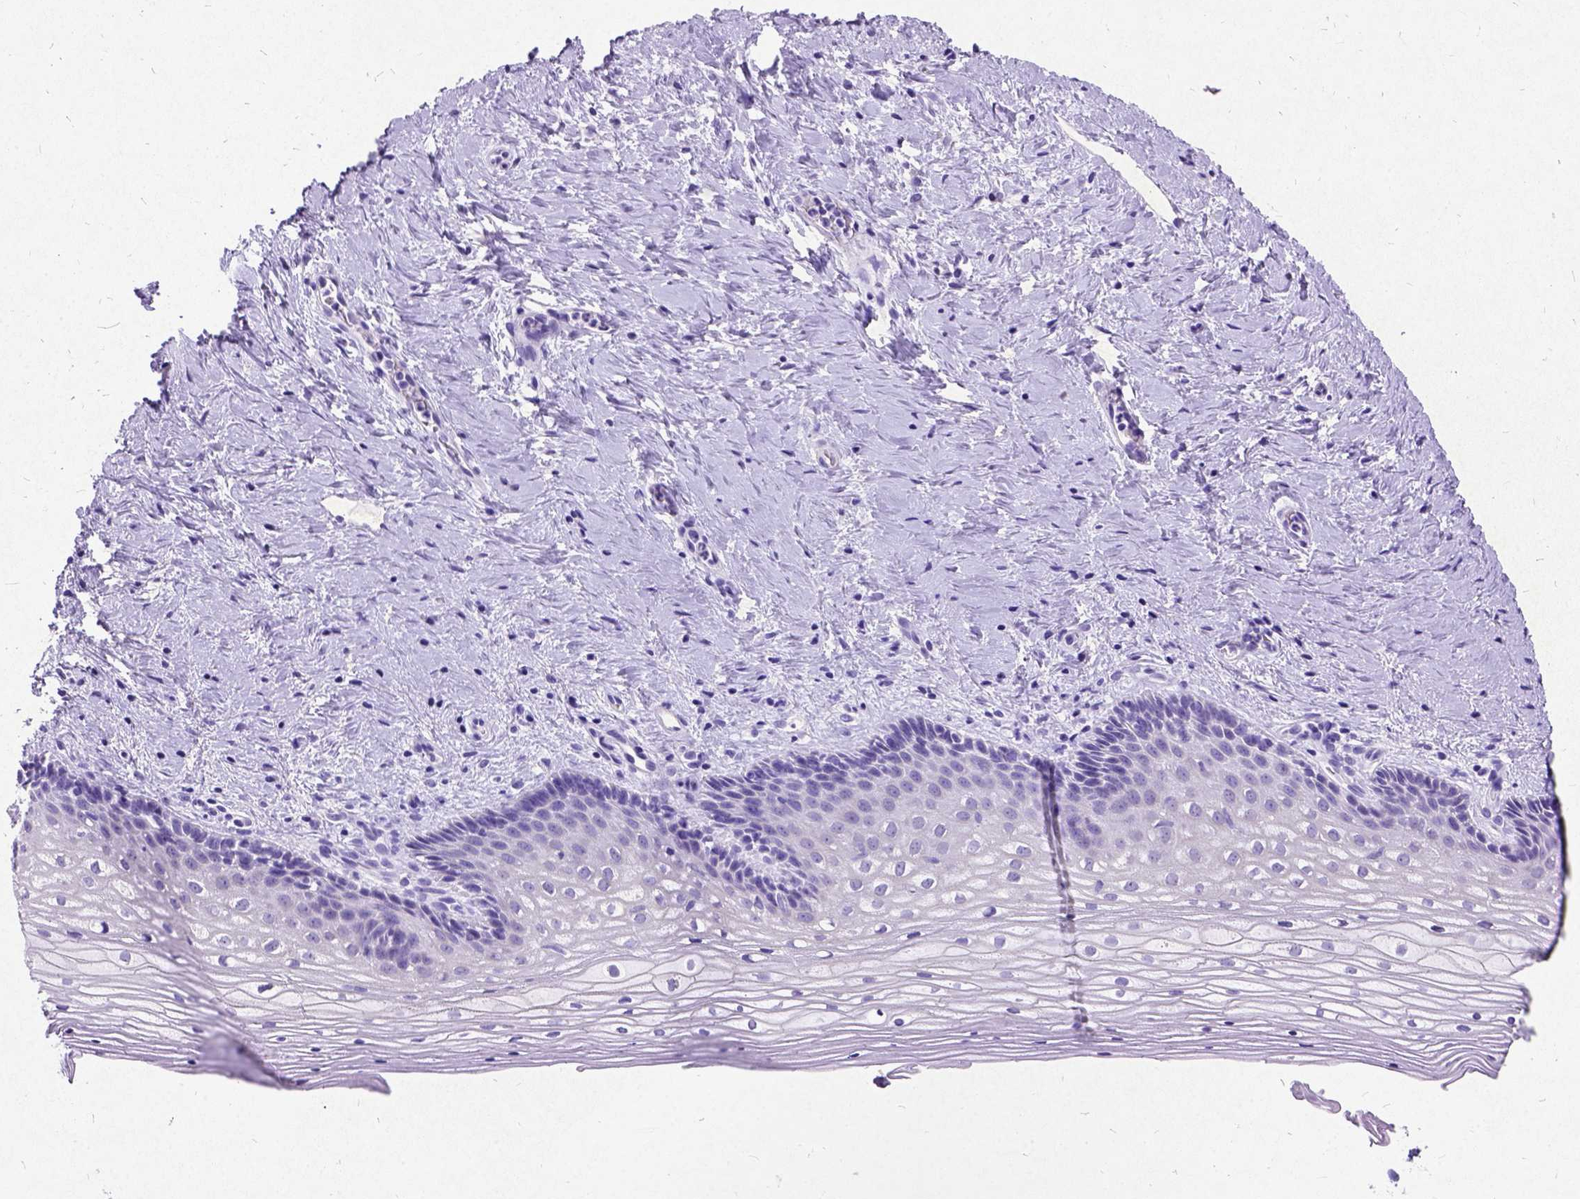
{"staining": {"intensity": "negative", "quantity": "none", "location": "none"}, "tissue": "vagina", "cell_type": "Squamous epithelial cells", "image_type": "normal", "snomed": [{"axis": "morphology", "description": "Normal tissue, NOS"}, {"axis": "topography", "description": "Vagina"}], "caption": "This is an immunohistochemistry photomicrograph of unremarkable human vagina. There is no positivity in squamous epithelial cells.", "gene": "NEUROD4", "patient": {"sex": "female", "age": 45}}